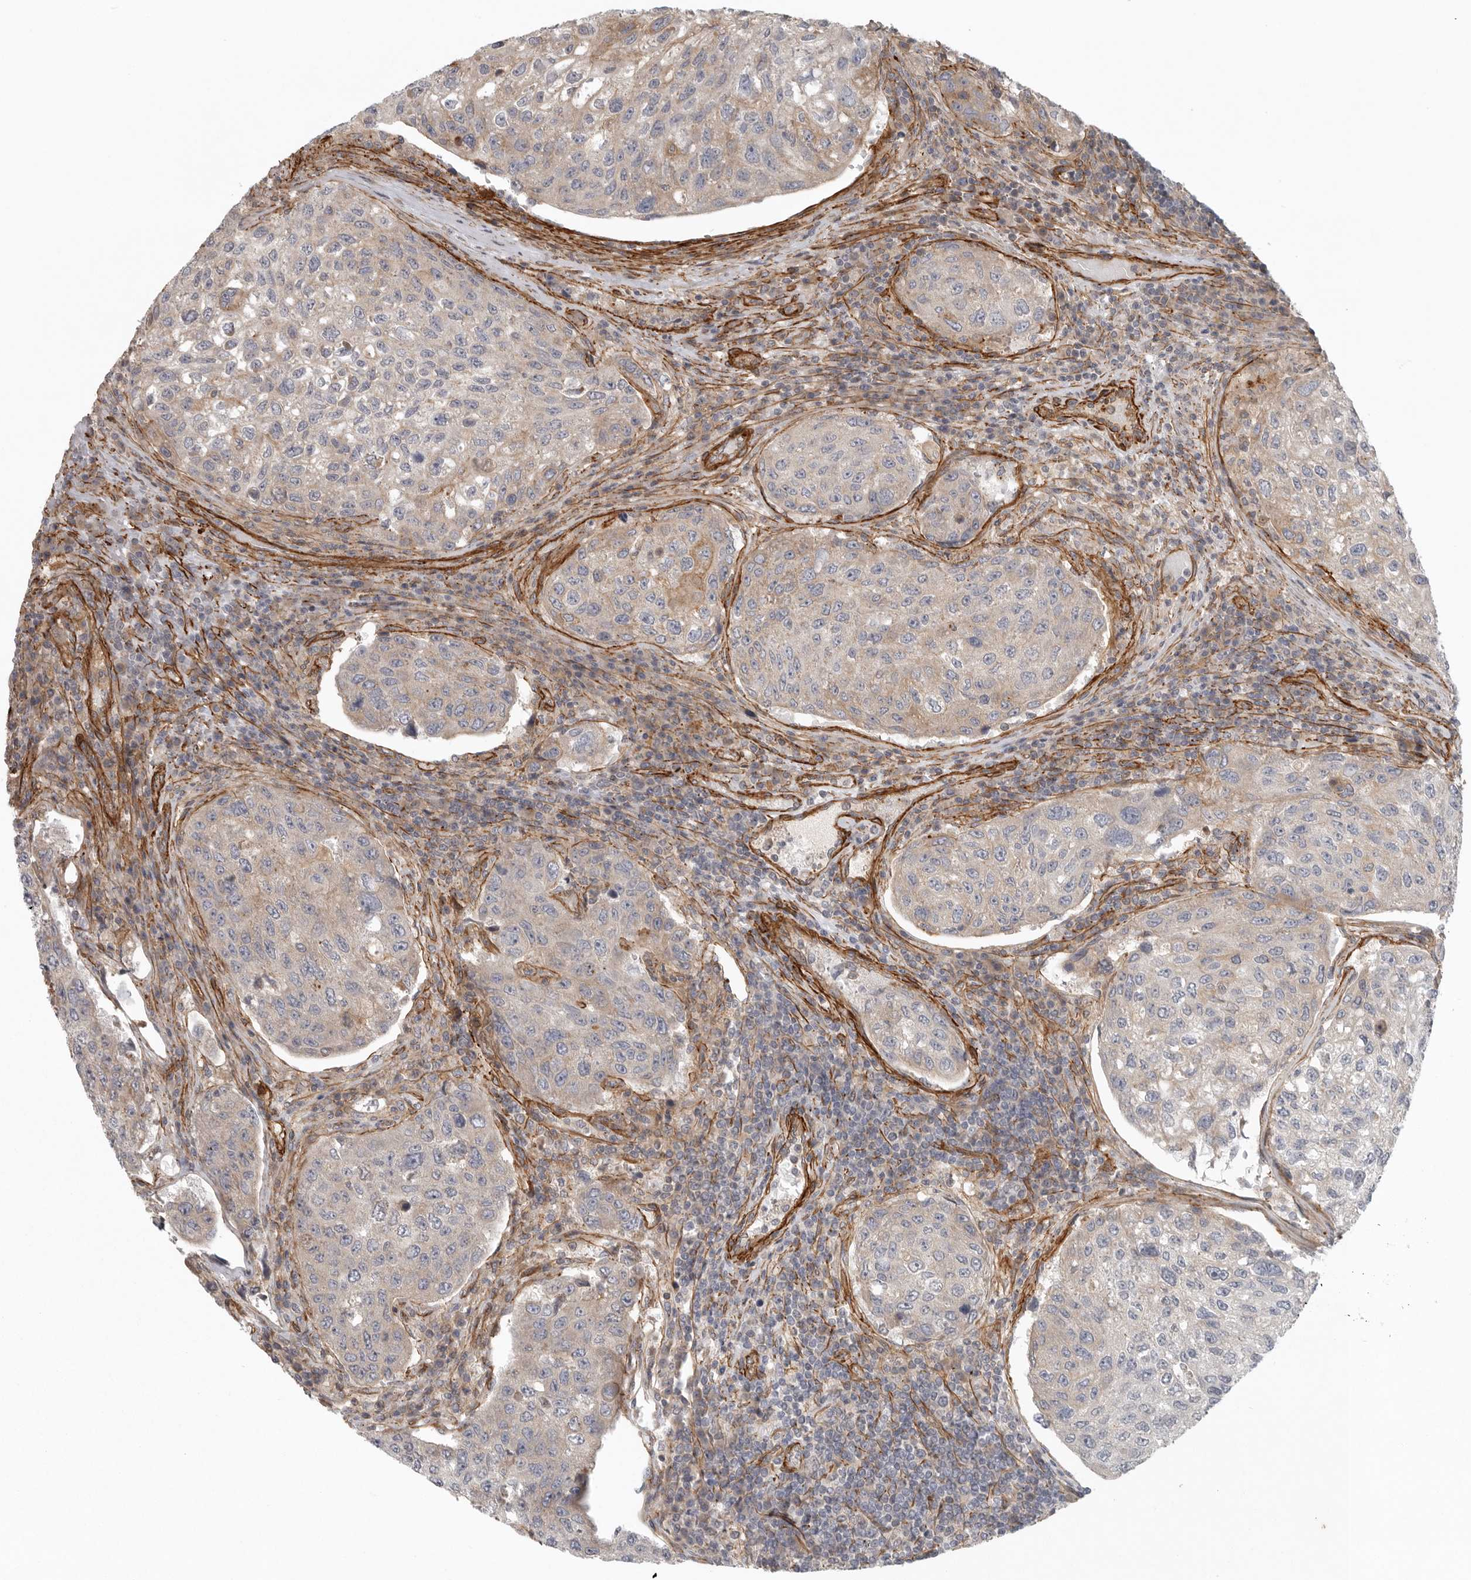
{"staining": {"intensity": "moderate", "quantity": "<25%", "location": "cytoplasmic/membranous"}, "tissue": "urothelial cancer", "cell_type": "Tumor cells", "image_type": "cancer", "snomed": [{"axis": "morphology", "description": "Urothelial carcinoma, High grade"}, {"axis": "topography", "description": "Lymph node"}, {"axis": "topography", "description": "Urinary bladder"}], "caption": "About <25% of tumor cells in high-grade urothelial carcinoma exhibit moderate cytoplasmic/membranous protein expression as visualized by brown immunohistochemical staining.", "gene": "LONRF1", "patient": {"sex": "male", "age": 51}}